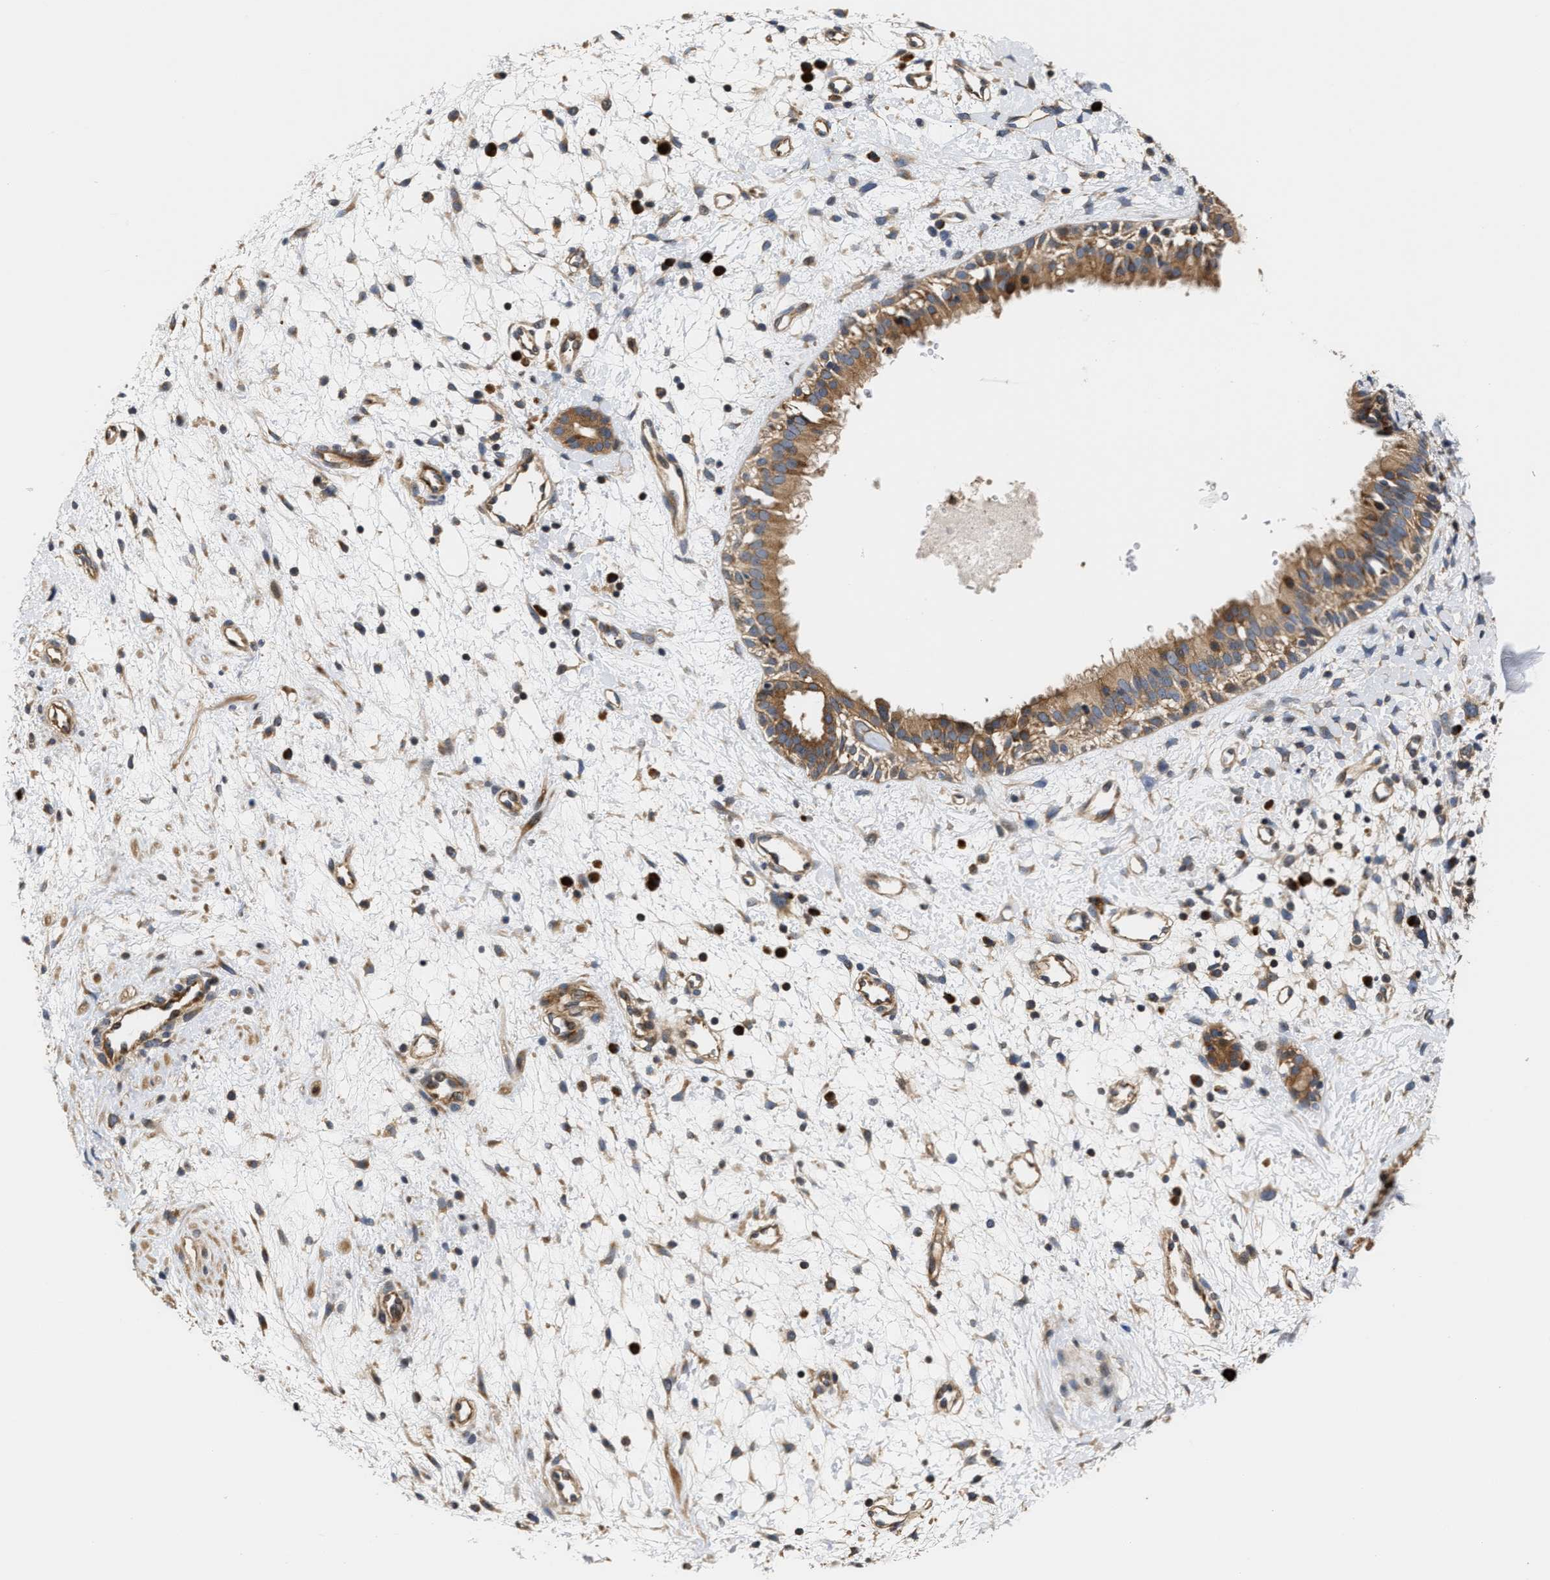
{"staining": {"intensity": "moderate", "quantity": ">75%", "location": "cytoplasmic/membranous"}, "tissue": "nasopharynx", "cell_type": "Respiratory epithelial cells", "image_type": "normal", "snomed": [{"axis": "morphology", "description": "Normal tissue, NOS"}, {"axis": "topography", "description": "Nasopharynx"}], "caption": "Brown immunohistochemical staining in benign human nasopharynx exhibits moderate cytoplasmic/membranous staining in about >75% of respiratory epithelial cells.", "gene": "CLIP2", "patient": {"sex": "male", "age": 22}}